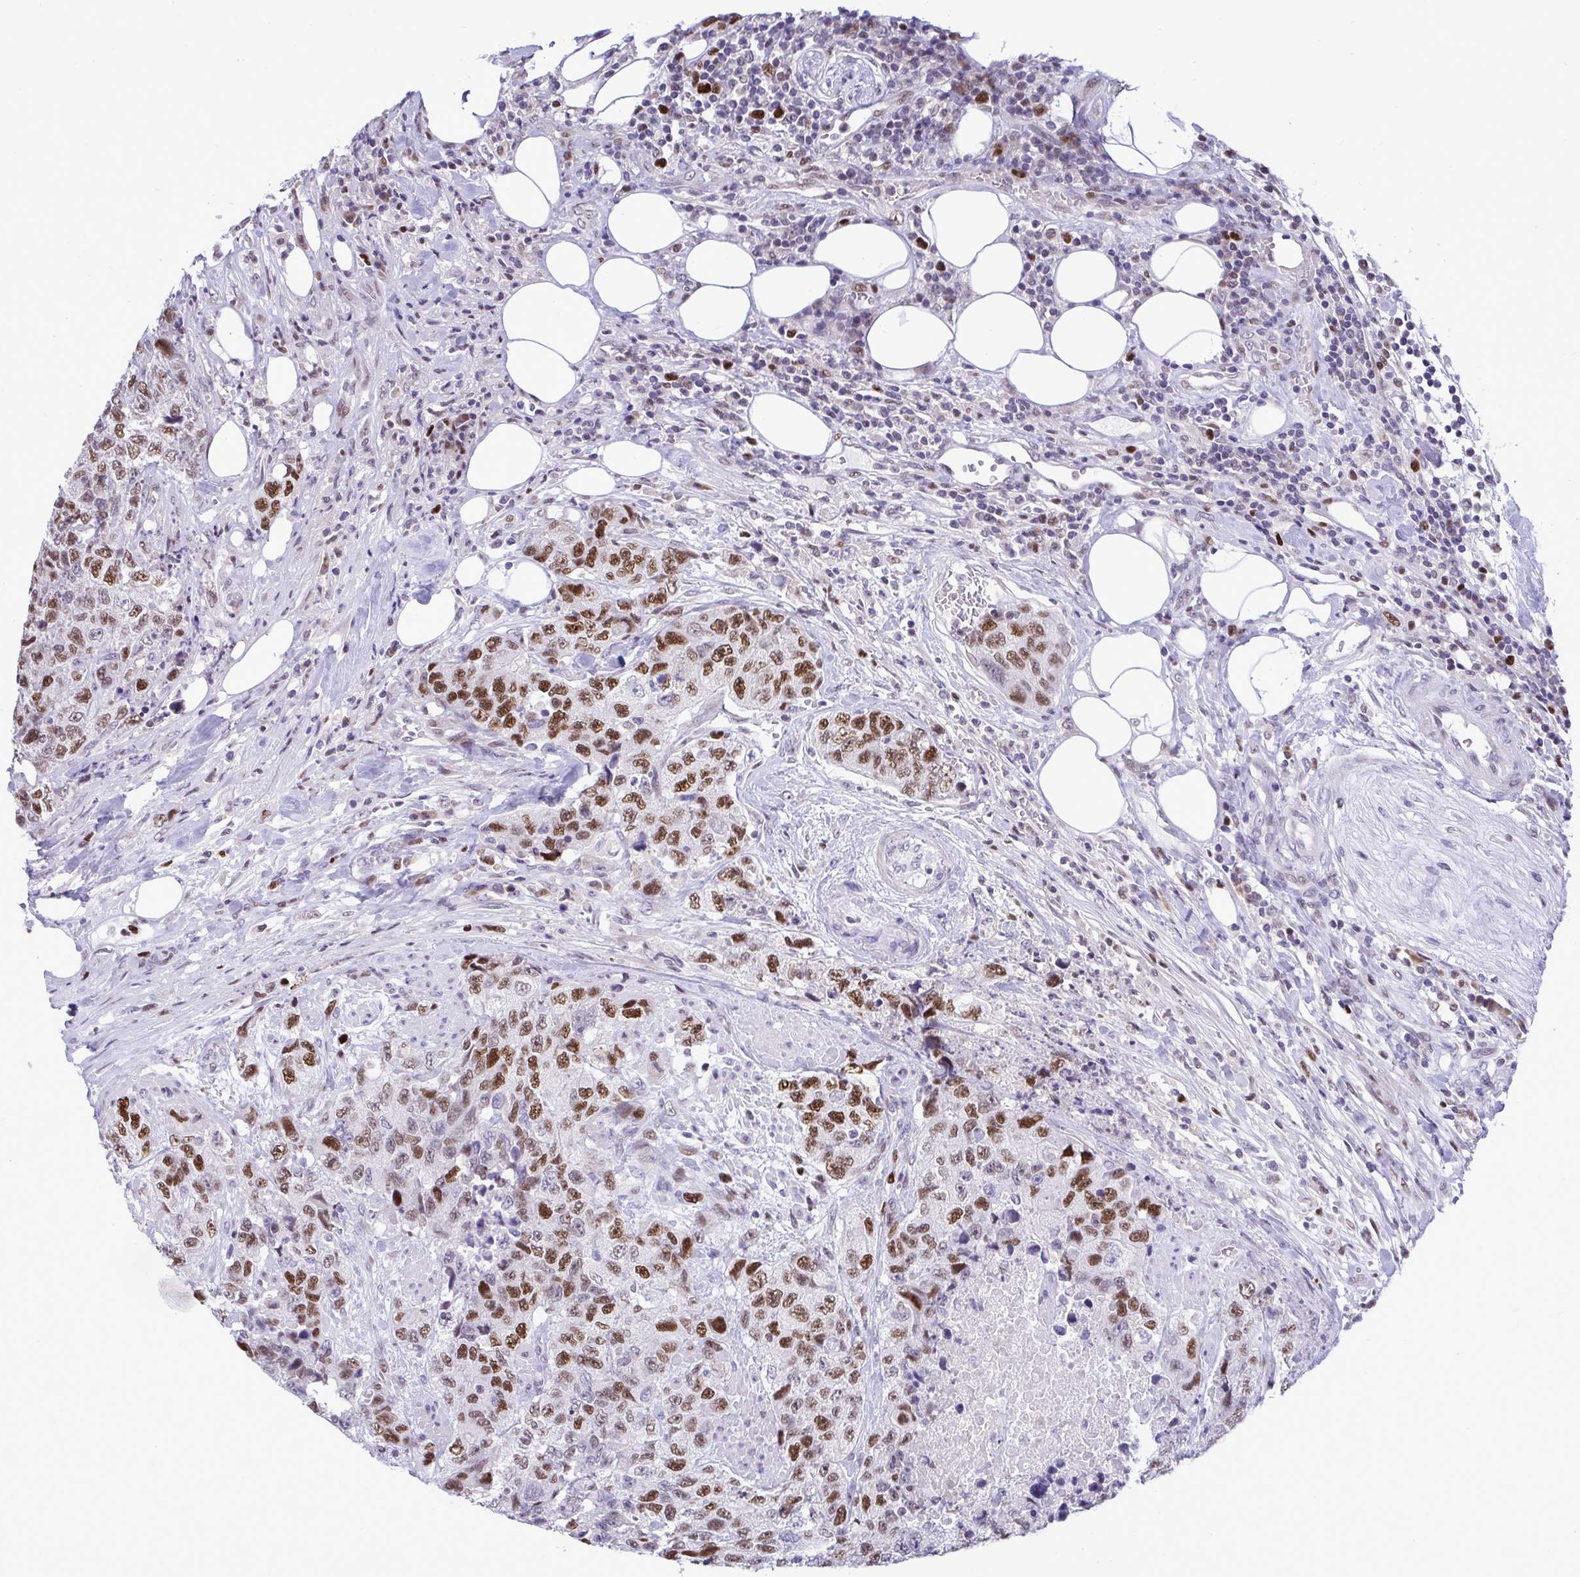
{"staining": {"intensity": "strong", "quantity": ">75%", "location": "nuclear"}, "tissue": "urothelial cancer", "cell_type": "Tumor cells", "image_type": "cancer", "snomed": [{"axis": "morphology", "description": "Urothelial carcinoma, High grade"}, {"axis": "topography", "description": "Urinary bladder"}], "caption": "Approximately >75% of tumor cells in urothelial carcinoma (high-grade) display strong nuclear protein positivity as visualized by brown immunohistochemical staining.", "gene": "C1QL2", "patient": {"sex": "female", "age": 78}}